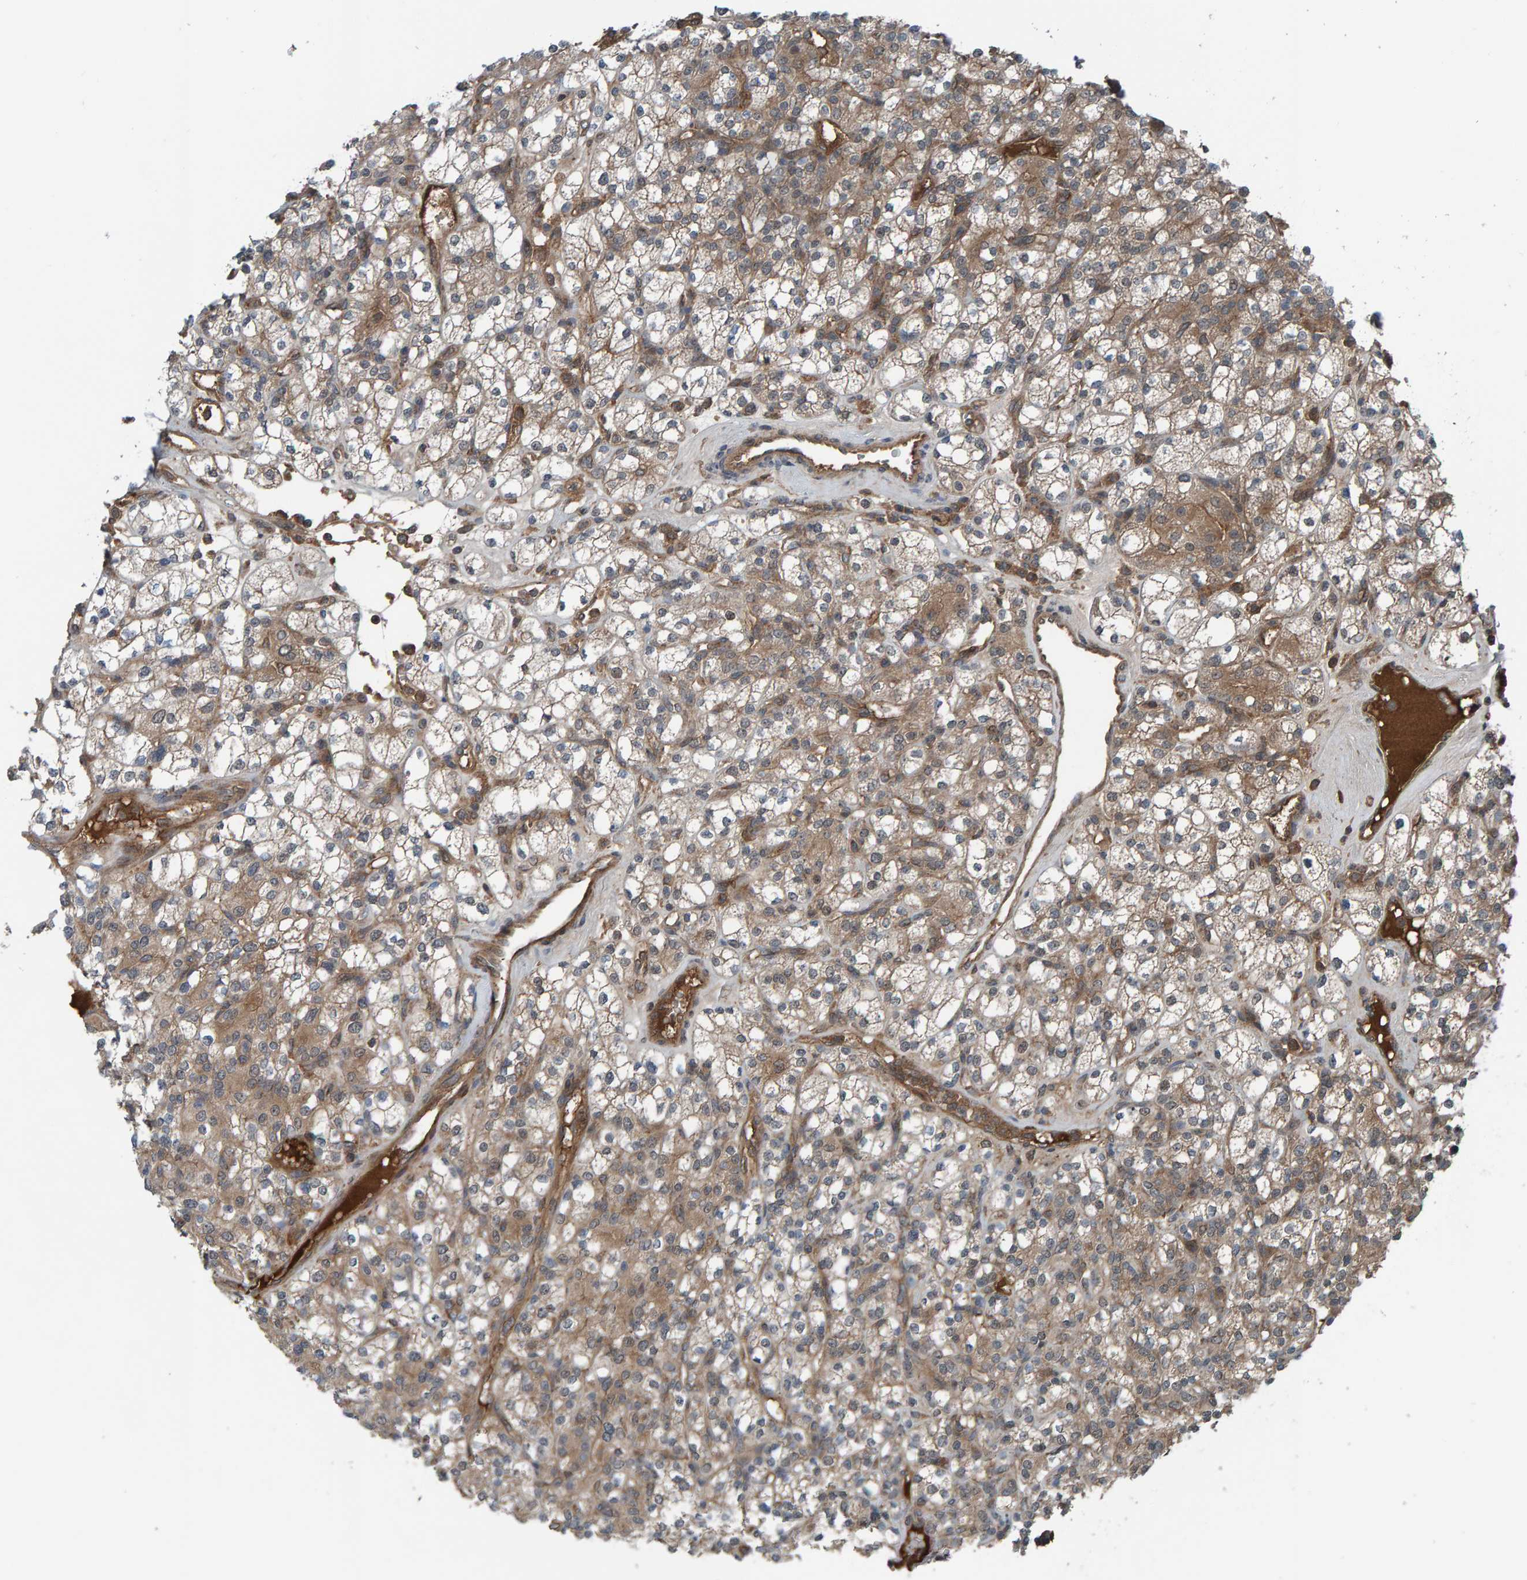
{"staining": {"intensity": "weak", "quantity": ">75%", "location": "cytoplasmic/membranous"}, "tissue": "renal cancer", "cell_type": "Tumor cells", "image_type": "cancer", "snomed": [{"axis": "morphology", "description": "Adenocarcinoma, NOS"}, {"axis": "topography", "description": "Kidney"}], "caption": "Immunohistochemistry staining of renal cancer, which exhibits low levels of weak cytoplasmic/membranous positivity in about >75% of tumor cells indicating weak cytoplasmic/membranous protein positivity. The staining was performed using DAB (brown) for protein detection and nuclei were counterstained in hematoxylin (blue).", "gene": "CUEDC1", "patient": {"sex": "male", "age": 77}}